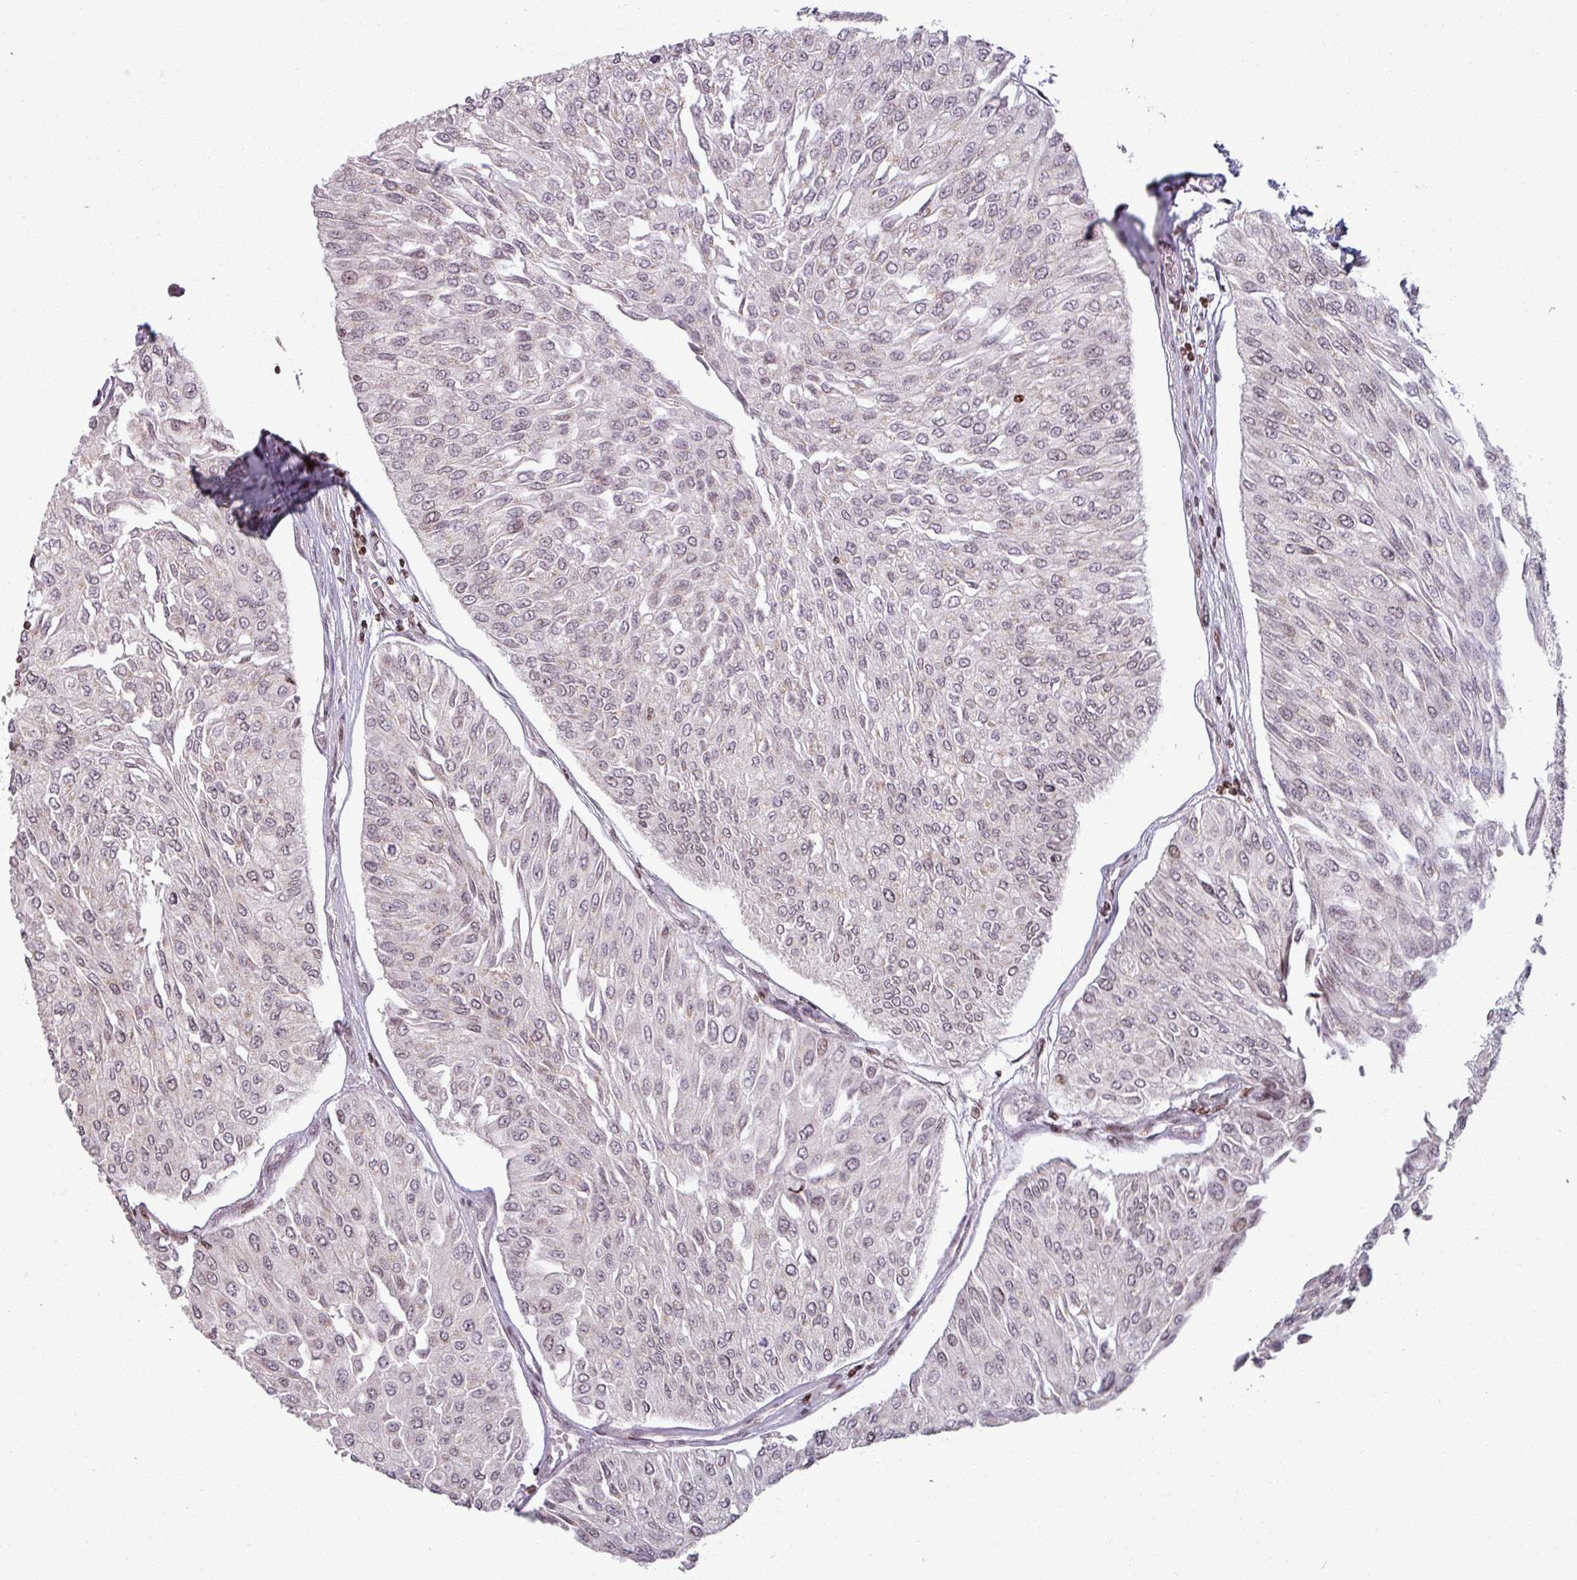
{"staining": {"intensity": "weak", "quantity": ">75%", "location": "nuclear"}, "tissue": "urothelial cancer", "cell_type": "Tumor cells", "image_type": "cancer", "snomed": [{"axis": "morphology", "description": "Urothelial carcinoma, Low grade"}, {"axis": "topography", "description": "Urinary bladder"}], "caption": "Immunohistochemical staining of low-grade urothelial carcinoma displays low levels of weak nuclear positivity in approximately >75% of tumor cells.", "gene": "NCOR1", "patient": {"sex": "male", "age": 67}}